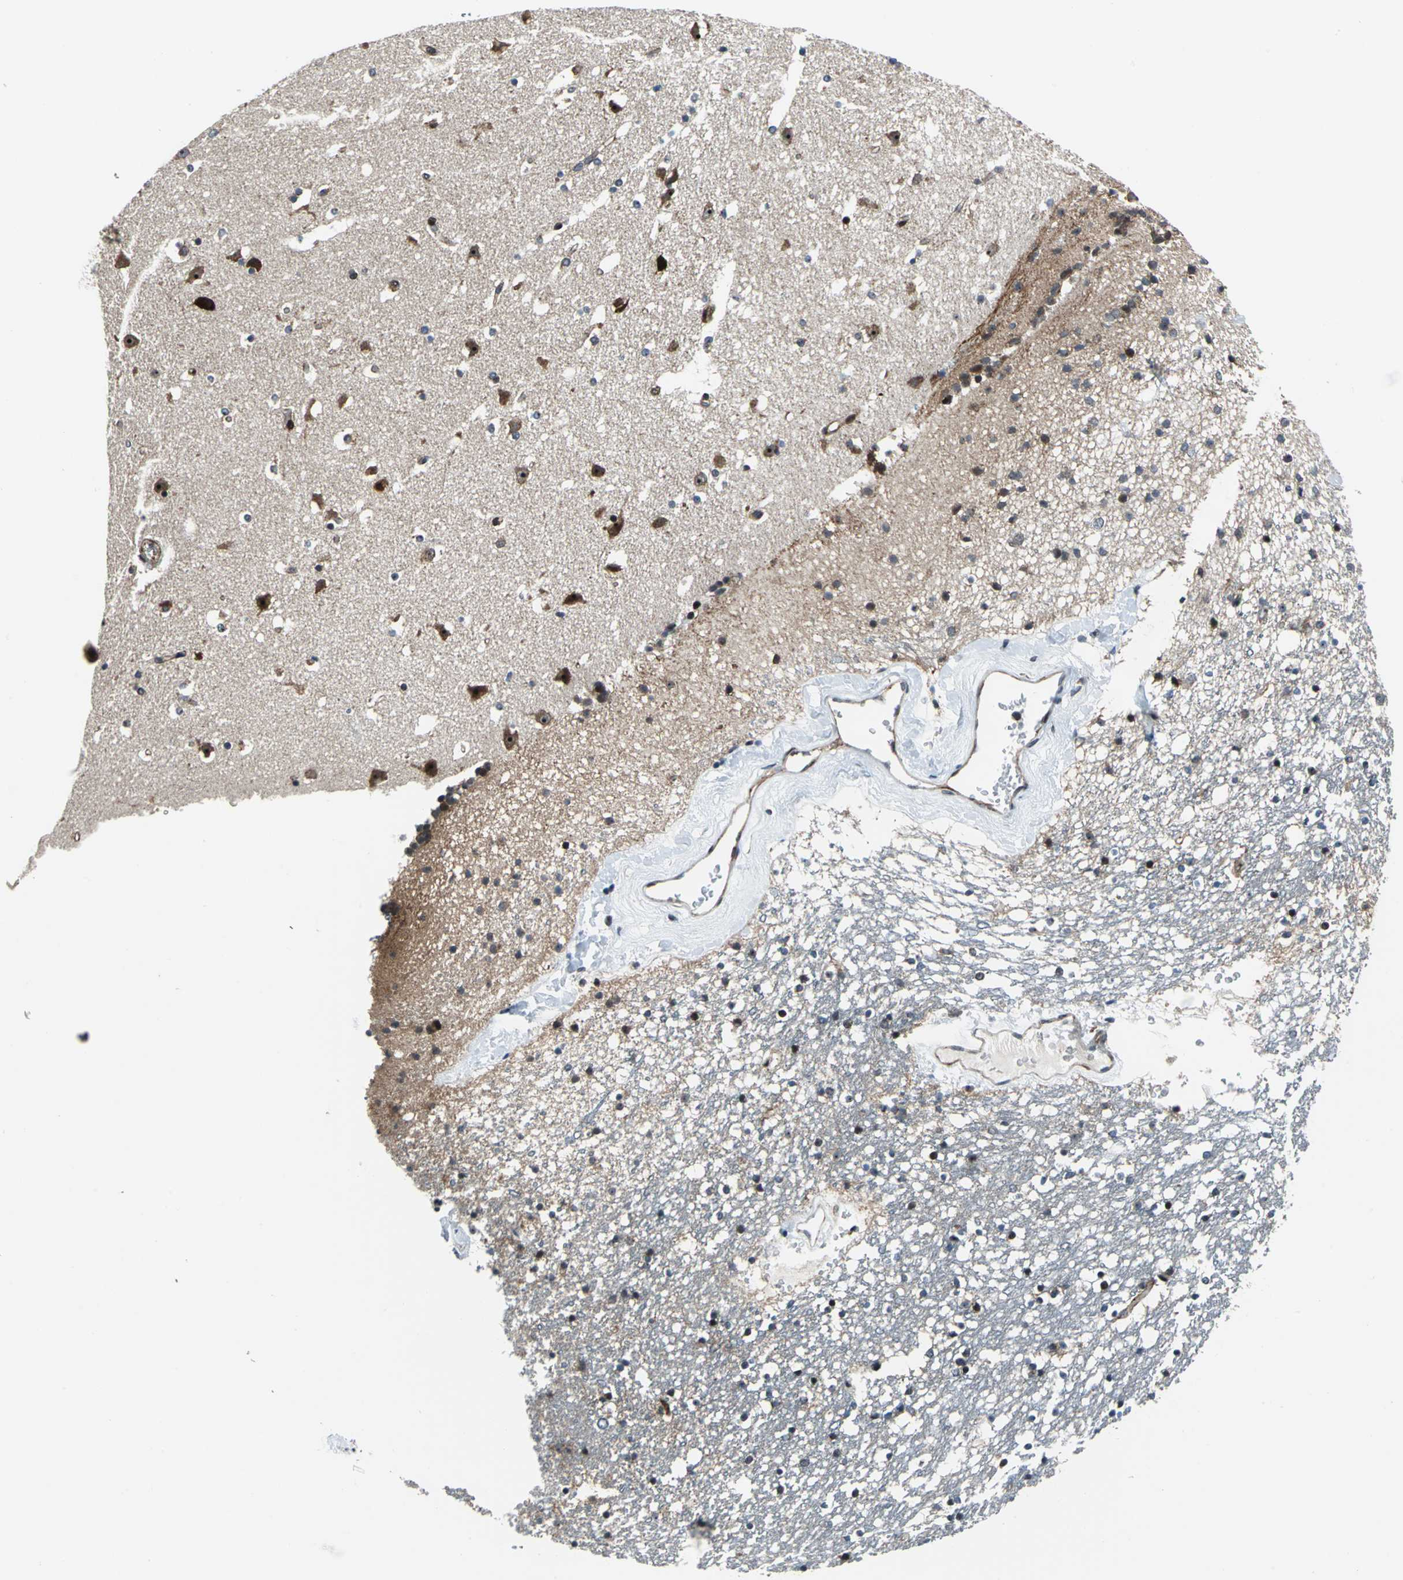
{"staining": {"intensity": "strong", "quantity": "<25%", "location": "nuclear"}, "tissue": "caudate", "cell_type": "Glial cells", "image_type": "normal", "snomed": [{"axis": "morphology", "description": "Normal tissue, NOS"}, {"axis": "topography", "description": "Lateral ventricle wall"}], "caption": "The histopathology image reveals a brown stain indicating the presence of a protein in the nuclear of glial cells in caudate. Immunohistochemistry stains the protein in brown and the nuclei are stained blue.", "gene": "AATF", "patient": {"sex": "male", "age": 45}}